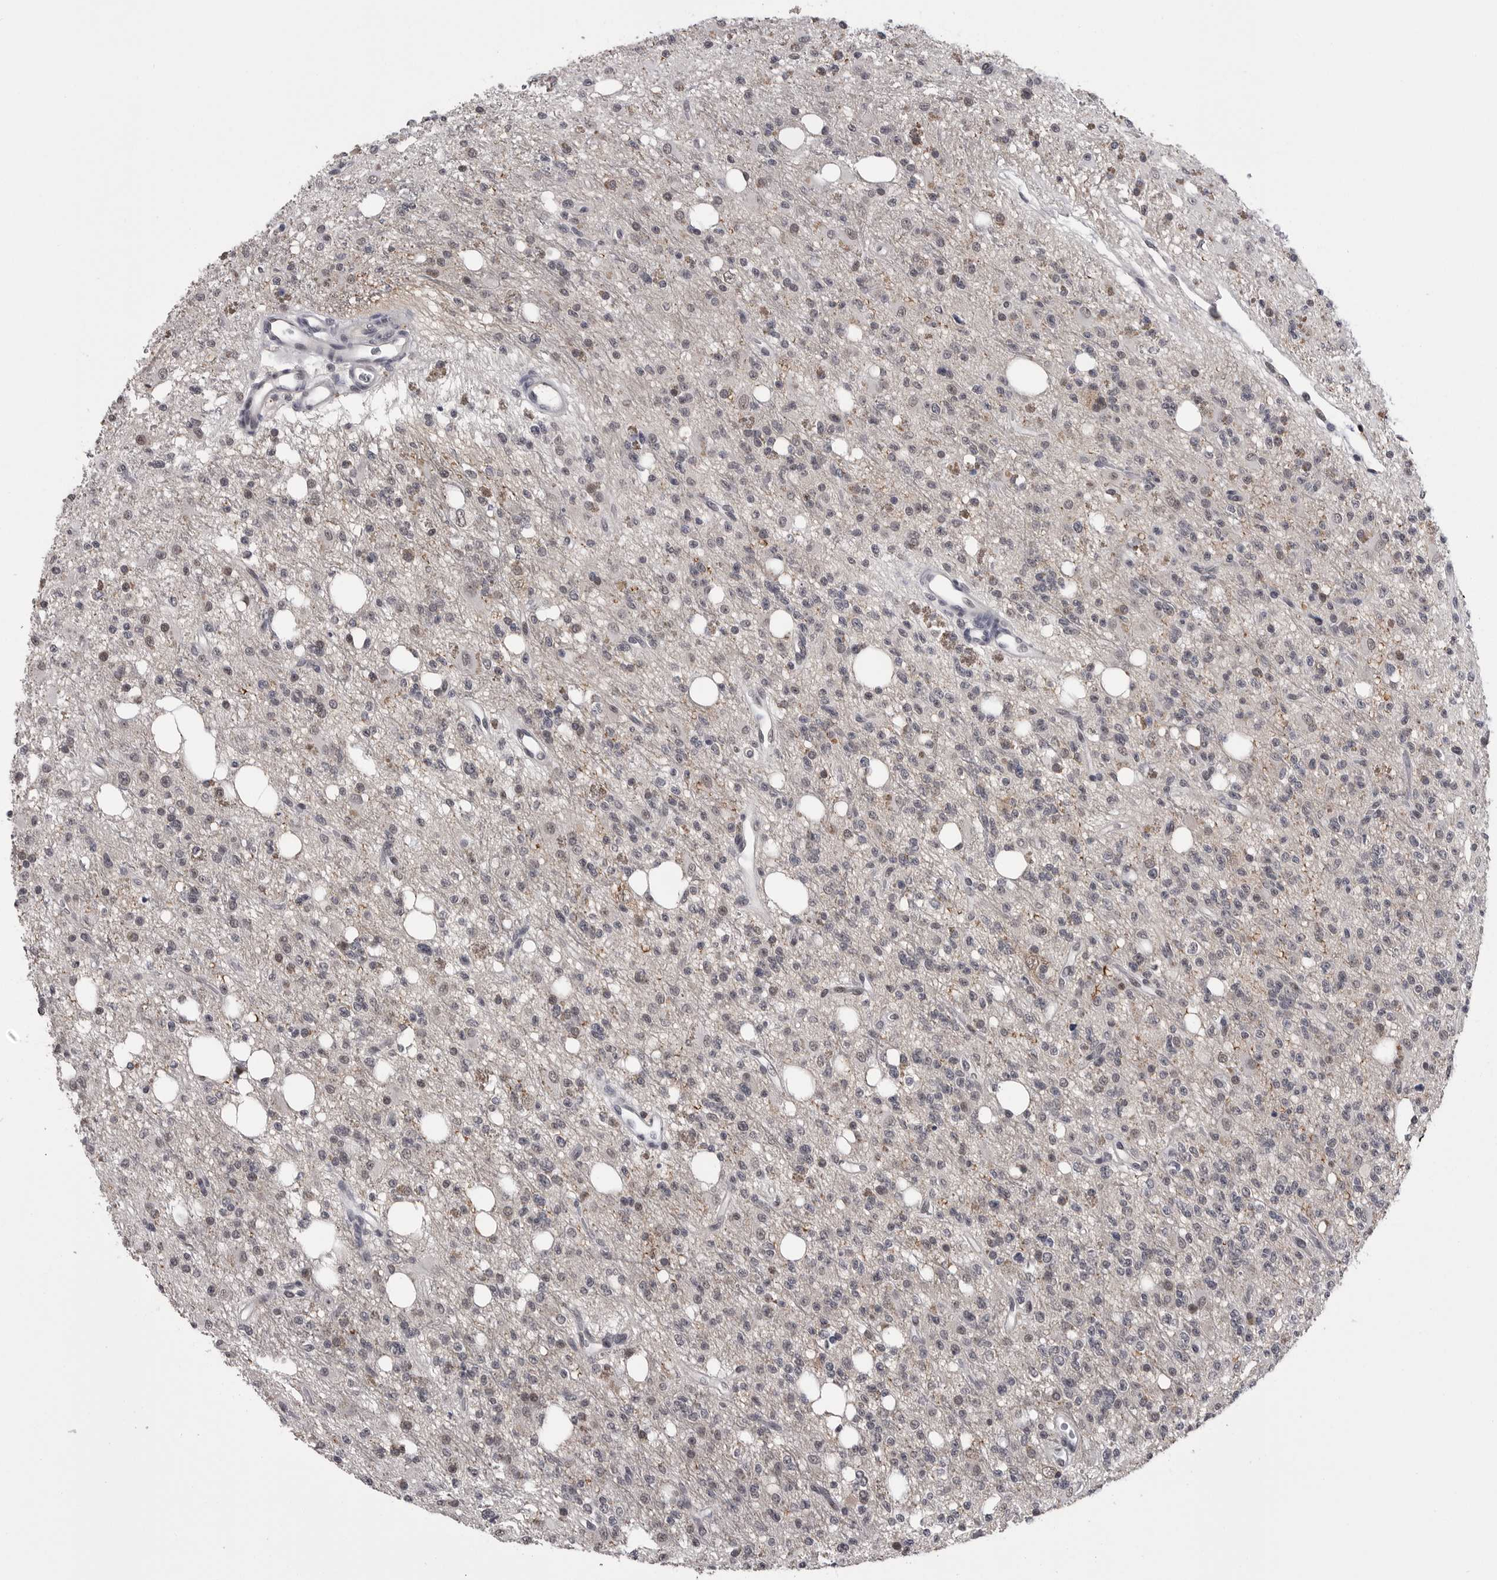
{"staining": {"intensity": "weak", "quantity": "<25%", "location": "nuclear"}, "tissue": "glioma", "cell_type": "Tumor cells", "image_type": "cancer", "snomed": [{"axis": "morphology", "description": "Glioma, malignant, High grade"}, {"axis": "topography", "description": "Brain"}], "caption": "High-grade glioma (malignant) was stained to show a protein in brown. There is no significant staining in tumor cells.", "gene": "DLG2", "patient": {"sex": "female", "age": 62}}